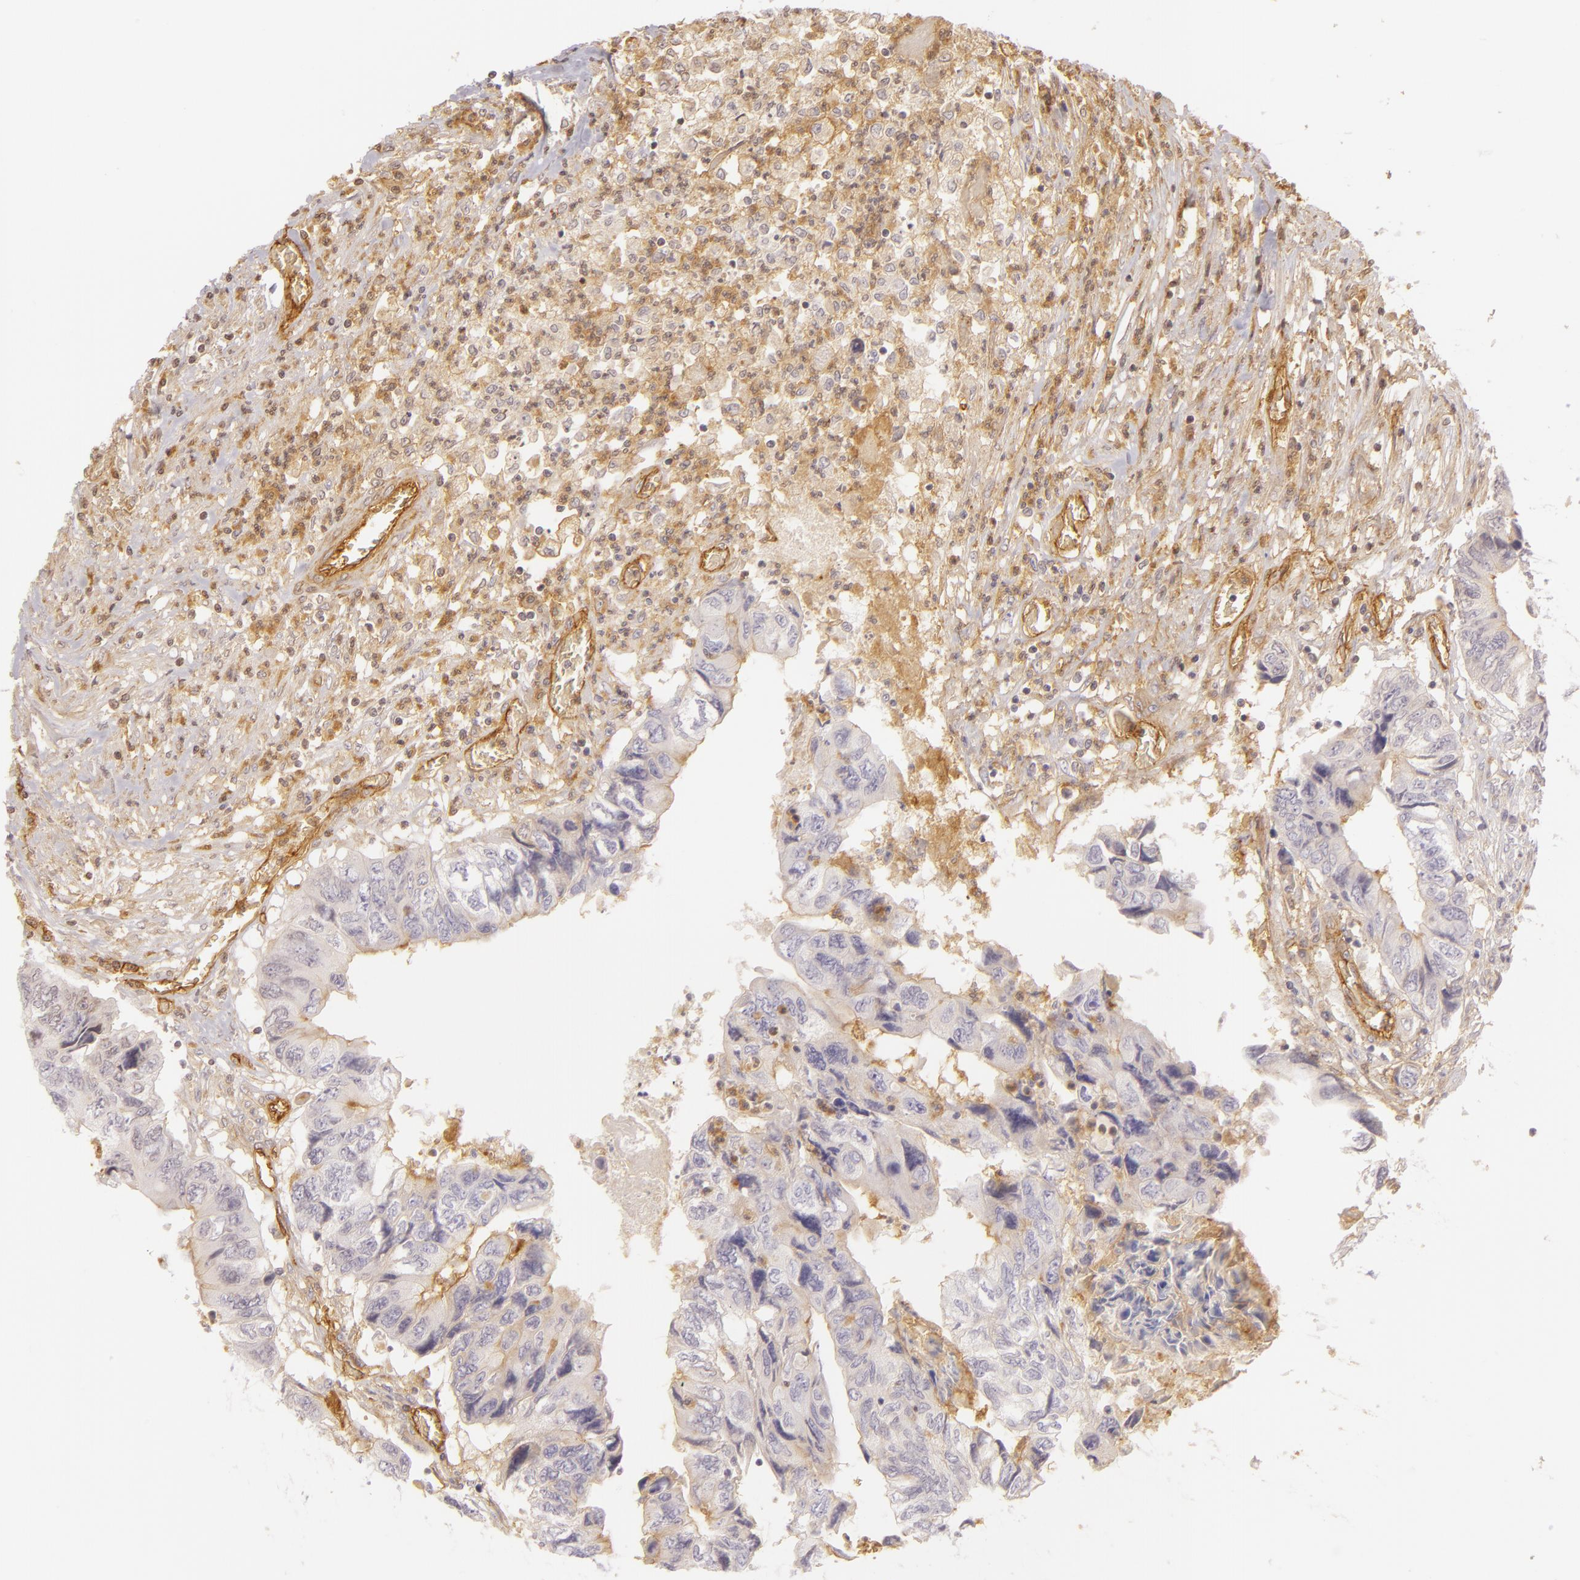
{"staining": {"intensity": "negative", "quantity": "none", "location": "none"}, "tissue": "colorectal cancer", "cell_type": "Tumor cells", "image_type": "cancer", "snomed": [{"axis": "morphology", "description": "Adenocarcinoma, NOS"}, {"axis": "topography", "description": "Rectum"}], "caption": "Immunohistochemical staining of human adenocarcinoma (colorectal) displays no significant positivity in tumor cells.", "gene": "CD59", "patient": {"sex": "female", "age": 82}}